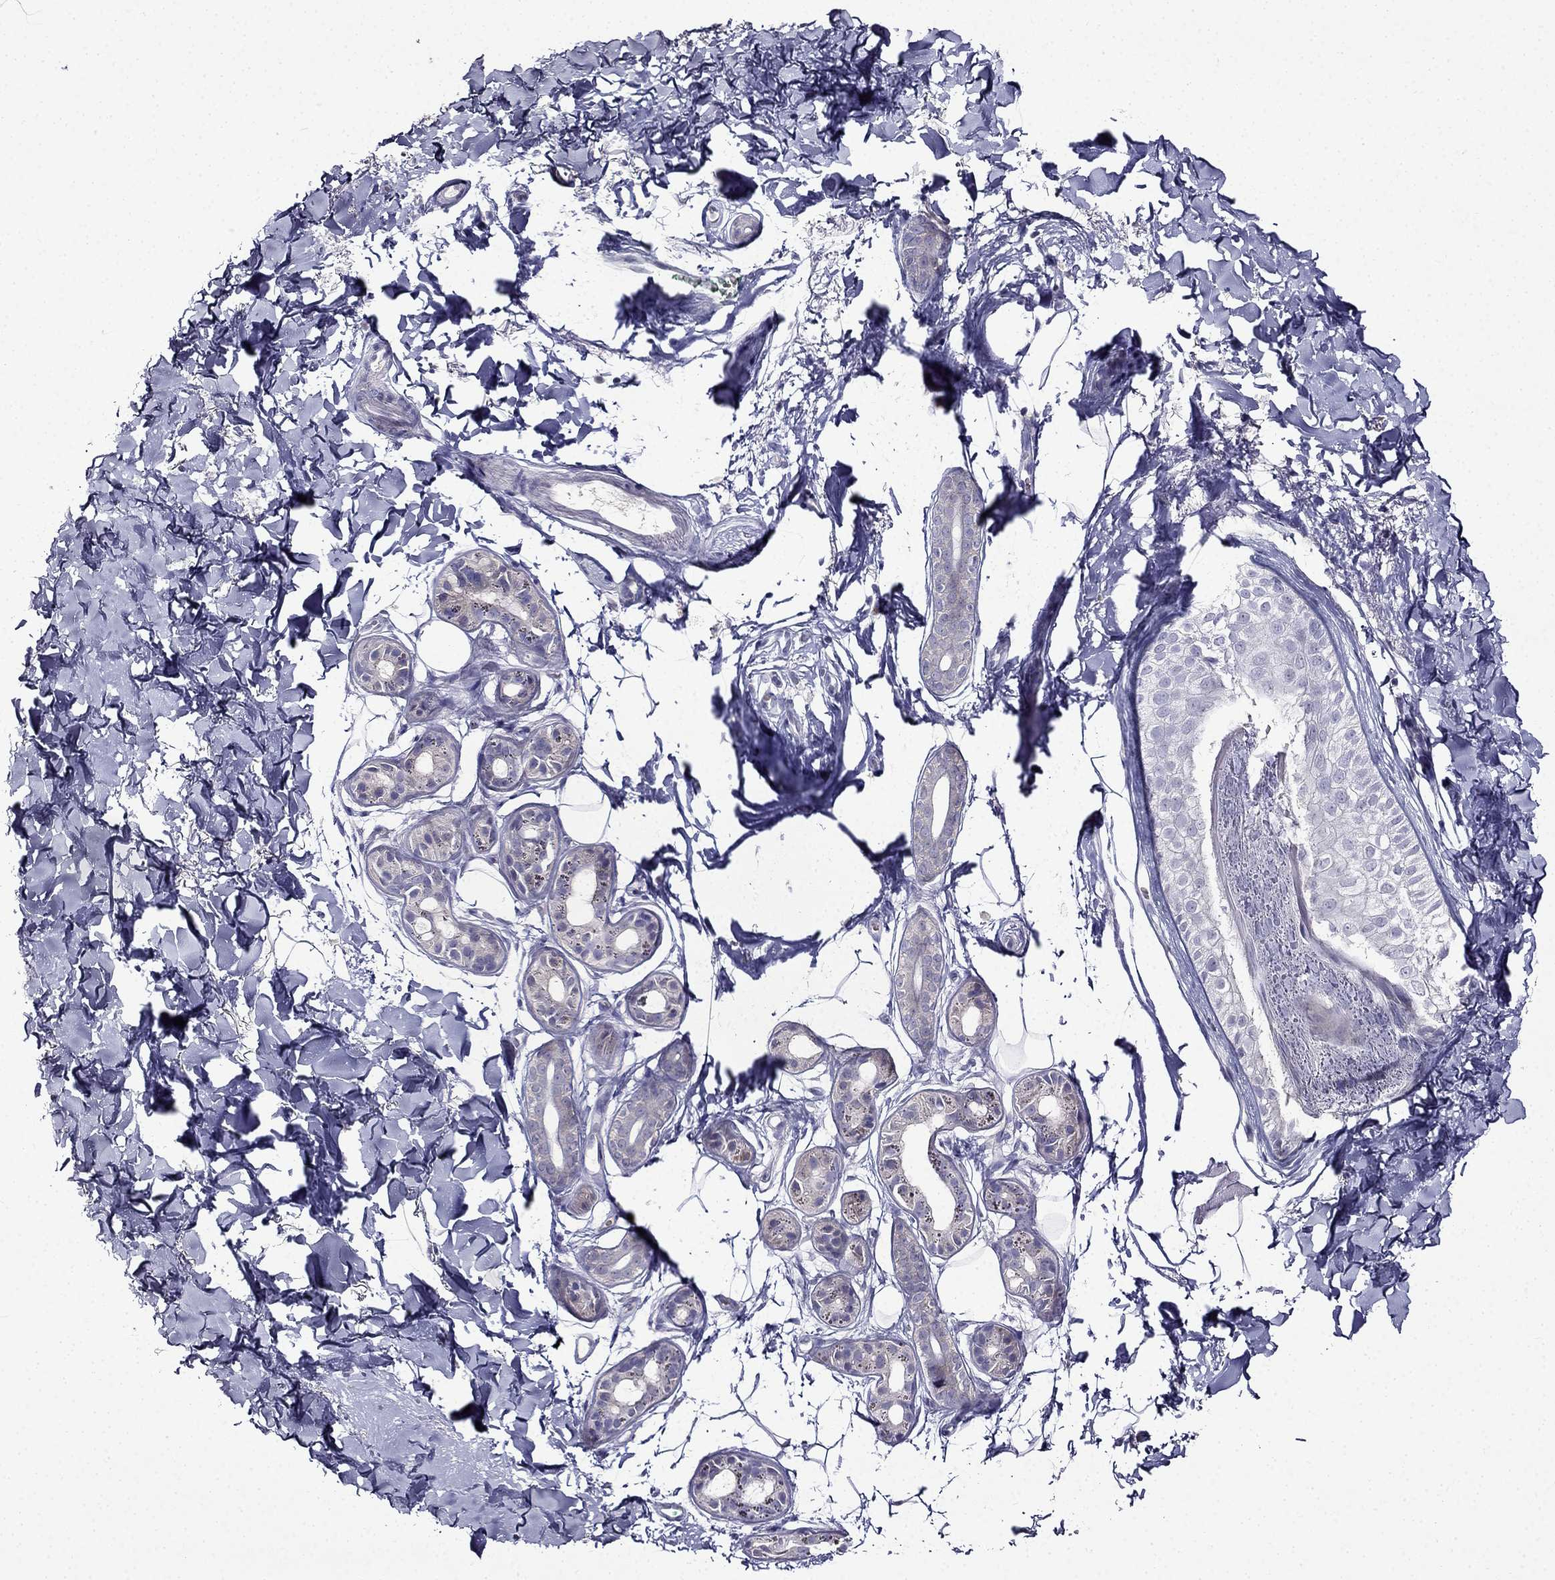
{"staining": {"intensity": "negative", "quantity": "none", "location": "none"}, "tissue": "skin cancer", "cell_type": "Tumor cells", "image_type": "cancer", "snomed": [{"axis": "morphology", "description": "Normal tissue, NOS"}, {"axis": "morphology", "description": "Basal cell carcinoma"}, {"axis": "topography", "description": "Skin"}], "caption": "This histopathology image is of basal cell carcinoma (skin) stained with immunohistochemistry to label a protein in brown with the nuclei are counter-stained blue. There is no expression in tumor cells. Brightfield microscopy of IHC stained with DAB (brown) and hematoxylin (blue), captured at high magnification.", "gene": "TMEM266", "patient": {"sex": "male", "age": 84}}